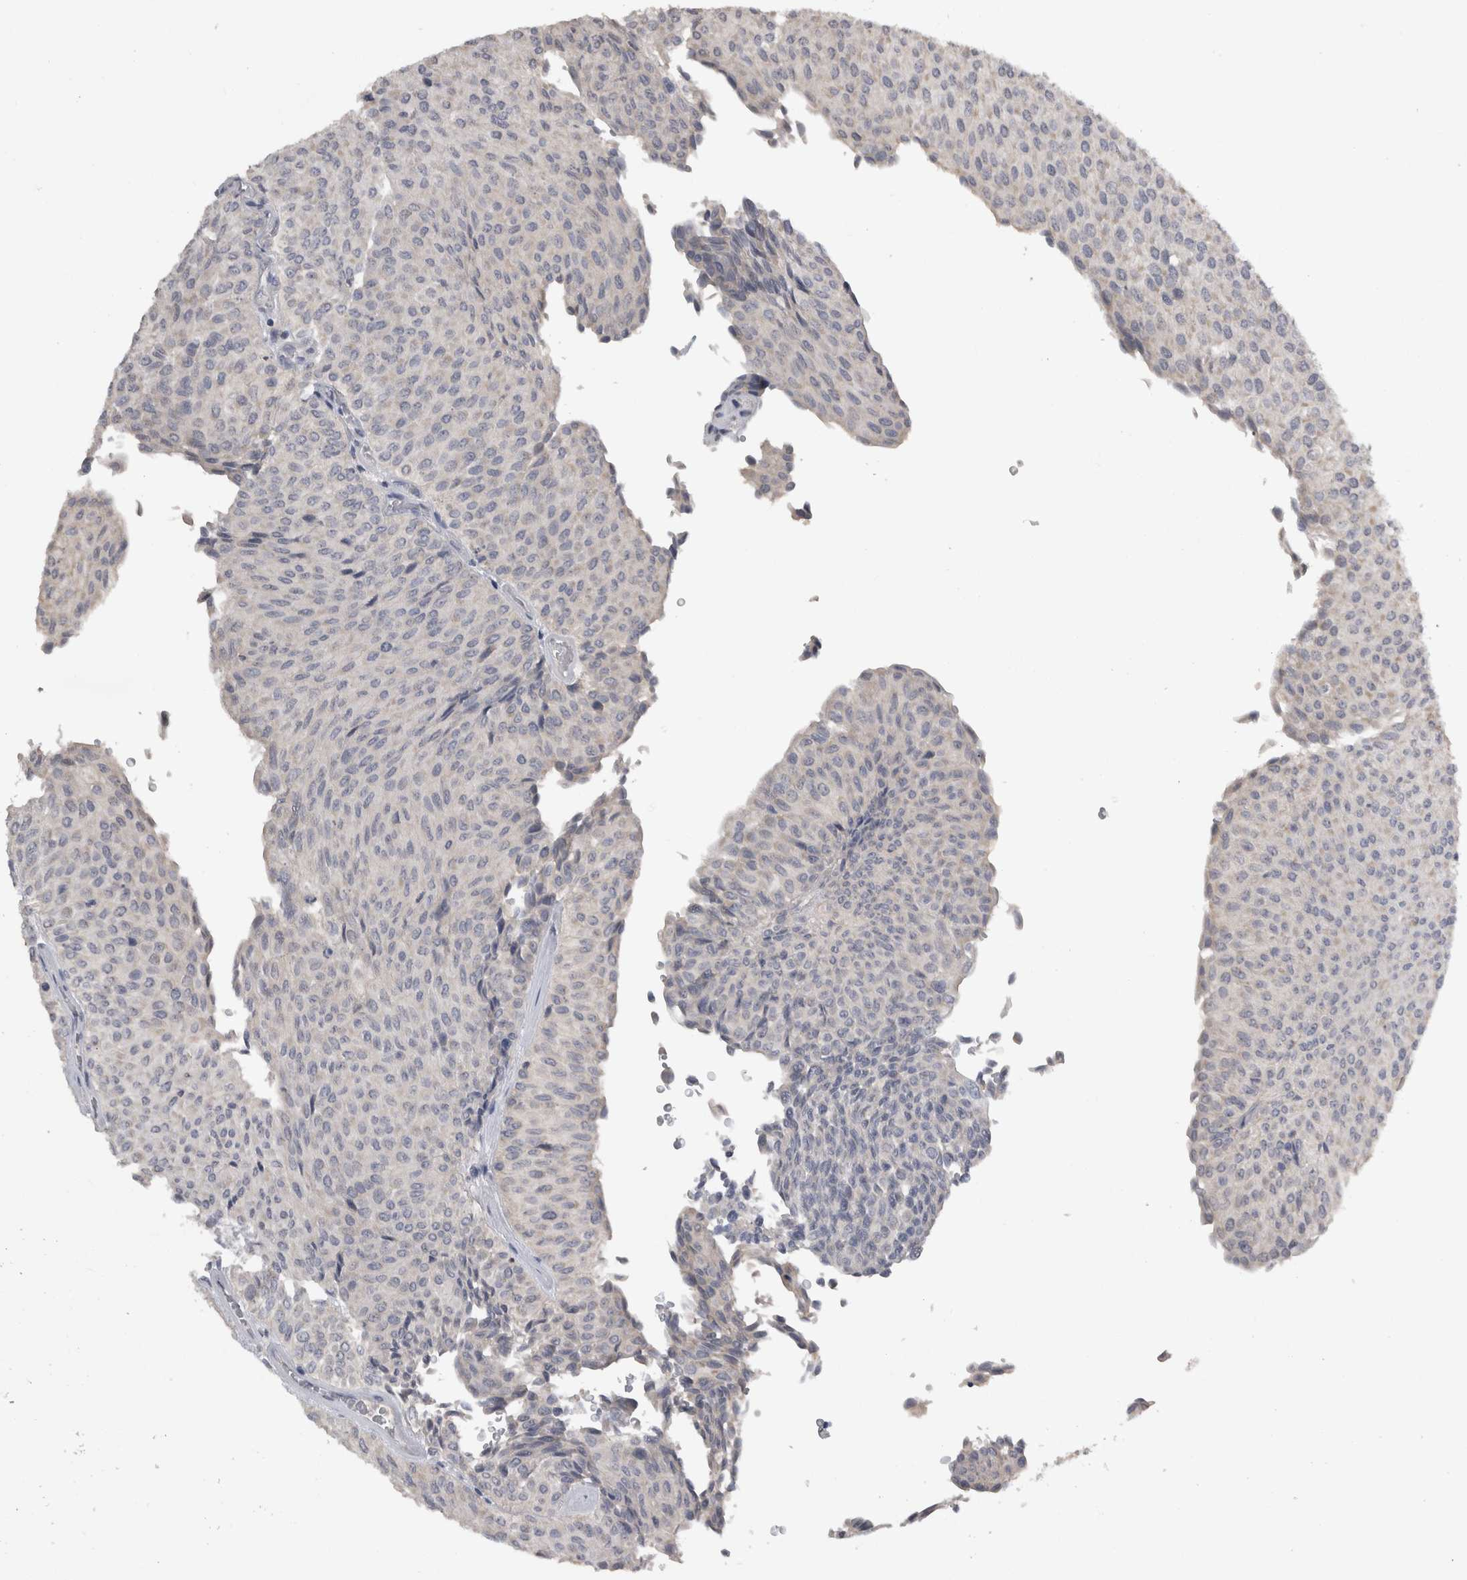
{"staining": {"intensity": "negative", "quantity": "none", "location": "none"}, "tissue": "urothelial cancer", "cell_type": "Tumor cells", "image_type": "cancer", "snomed": [{"axis": "morphology", "description": "Urothelial carcinoma, Low grade"}, {"axis": "topography", "description": "Urinary bladder"}], "caption": "High power microscopy photomicrograph of an IHC photomicrograph of urothelial cancer, revealing no significant positivity in tumor cells.", "gene": "SLC22A11", "patient": {"sex": "male", "age": 78}}